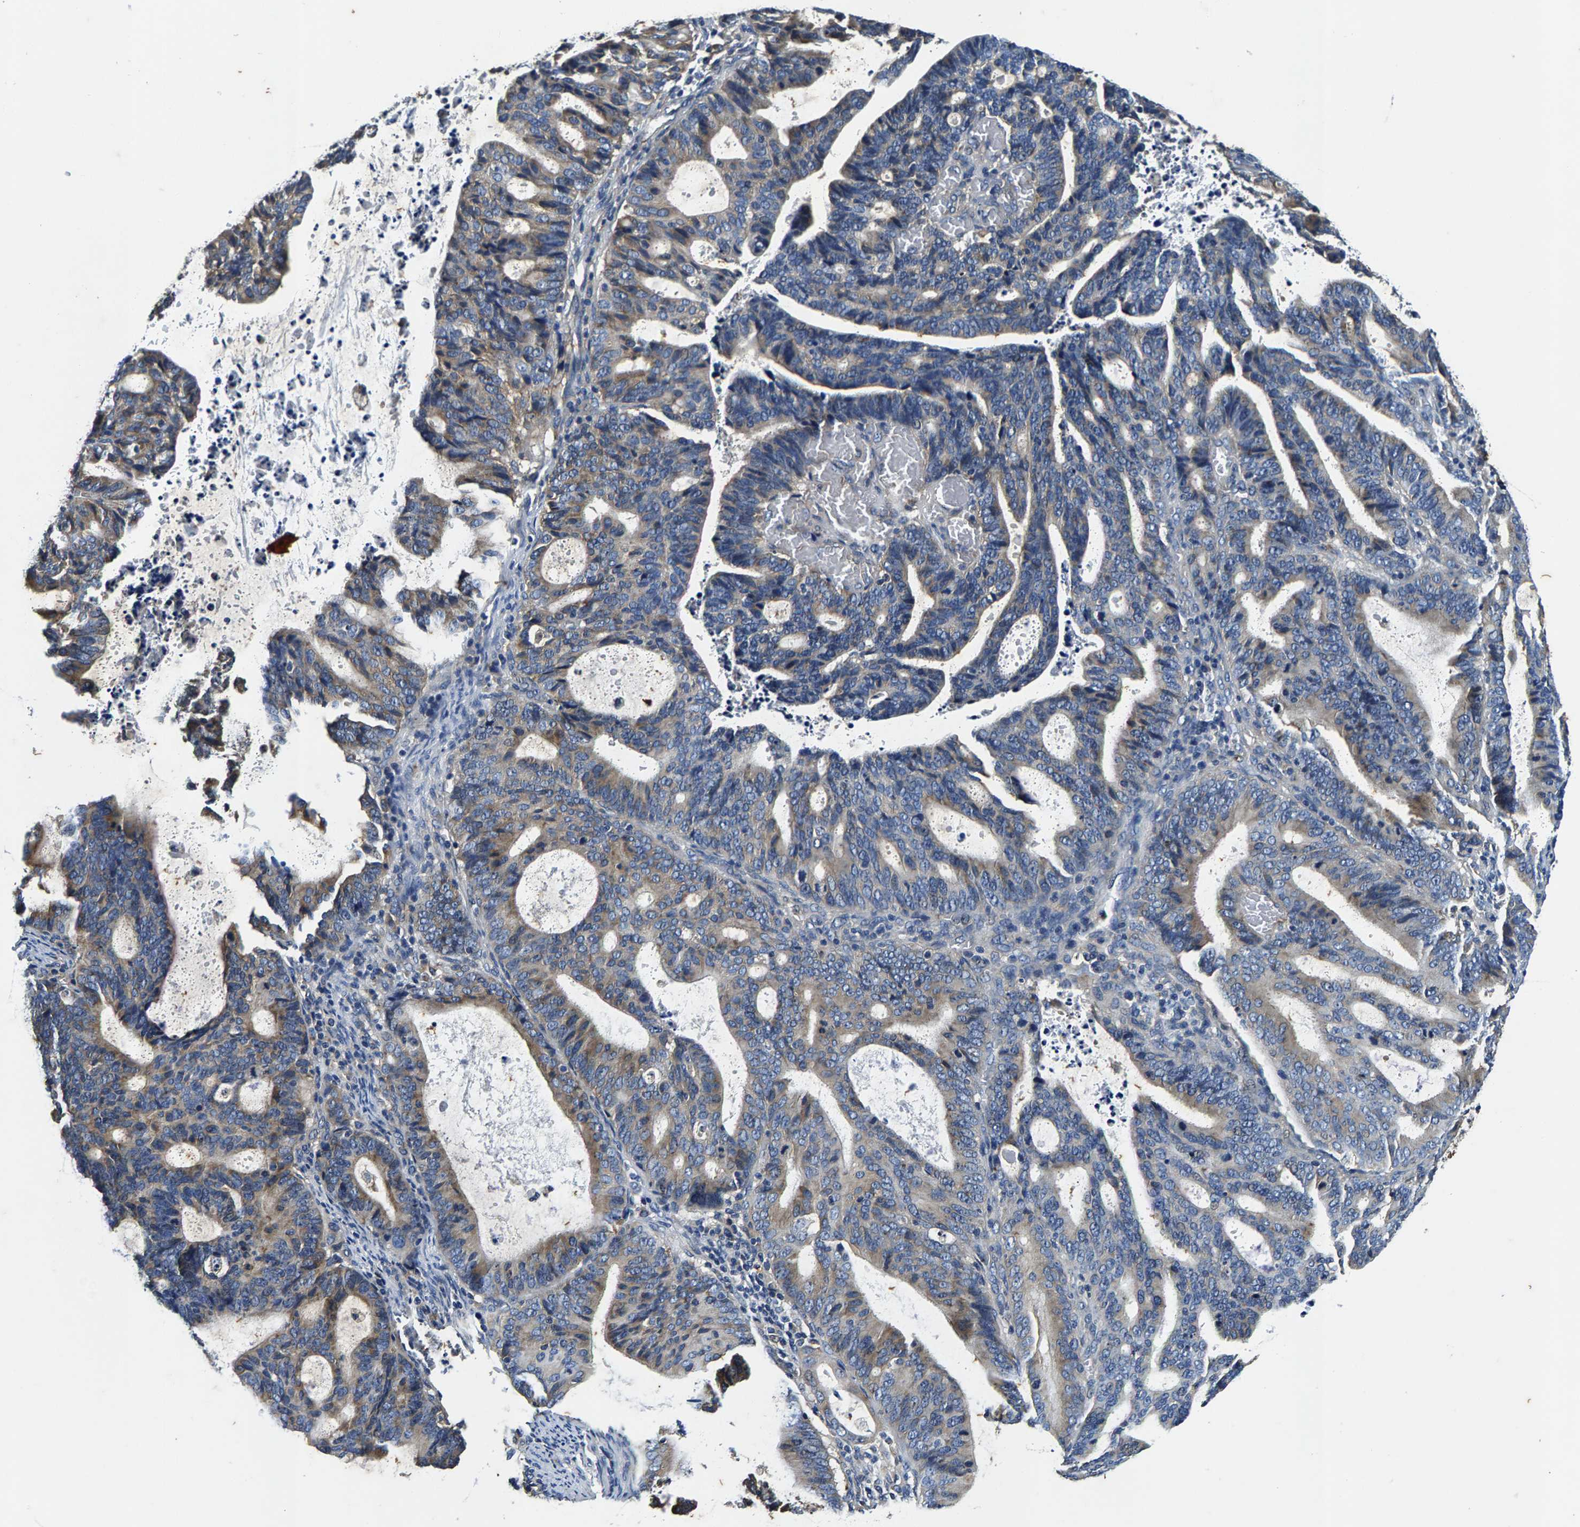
{"staining": {"intensity": "moderate", "quantity": "25%-75%", "location": "cytoplasmic/membranous"}, "tissue": "endometrial cancer", "cell_type": "Tumor cells", "image_type": "cancer", "snomed": [{"axis": "morphology", "description": "Adenocarcinoma, NOS"}, {"axis": "topography", "description": "Uterus"}], "caption": "This is an image of immunohistochemistry staining of endometrial adenocarcinoma, which shows moderate positivity in the cytoplasmic/membranous of tumor cells.", "gene": "PI4KB", "patient": {"sex": "female", "age": 83}}